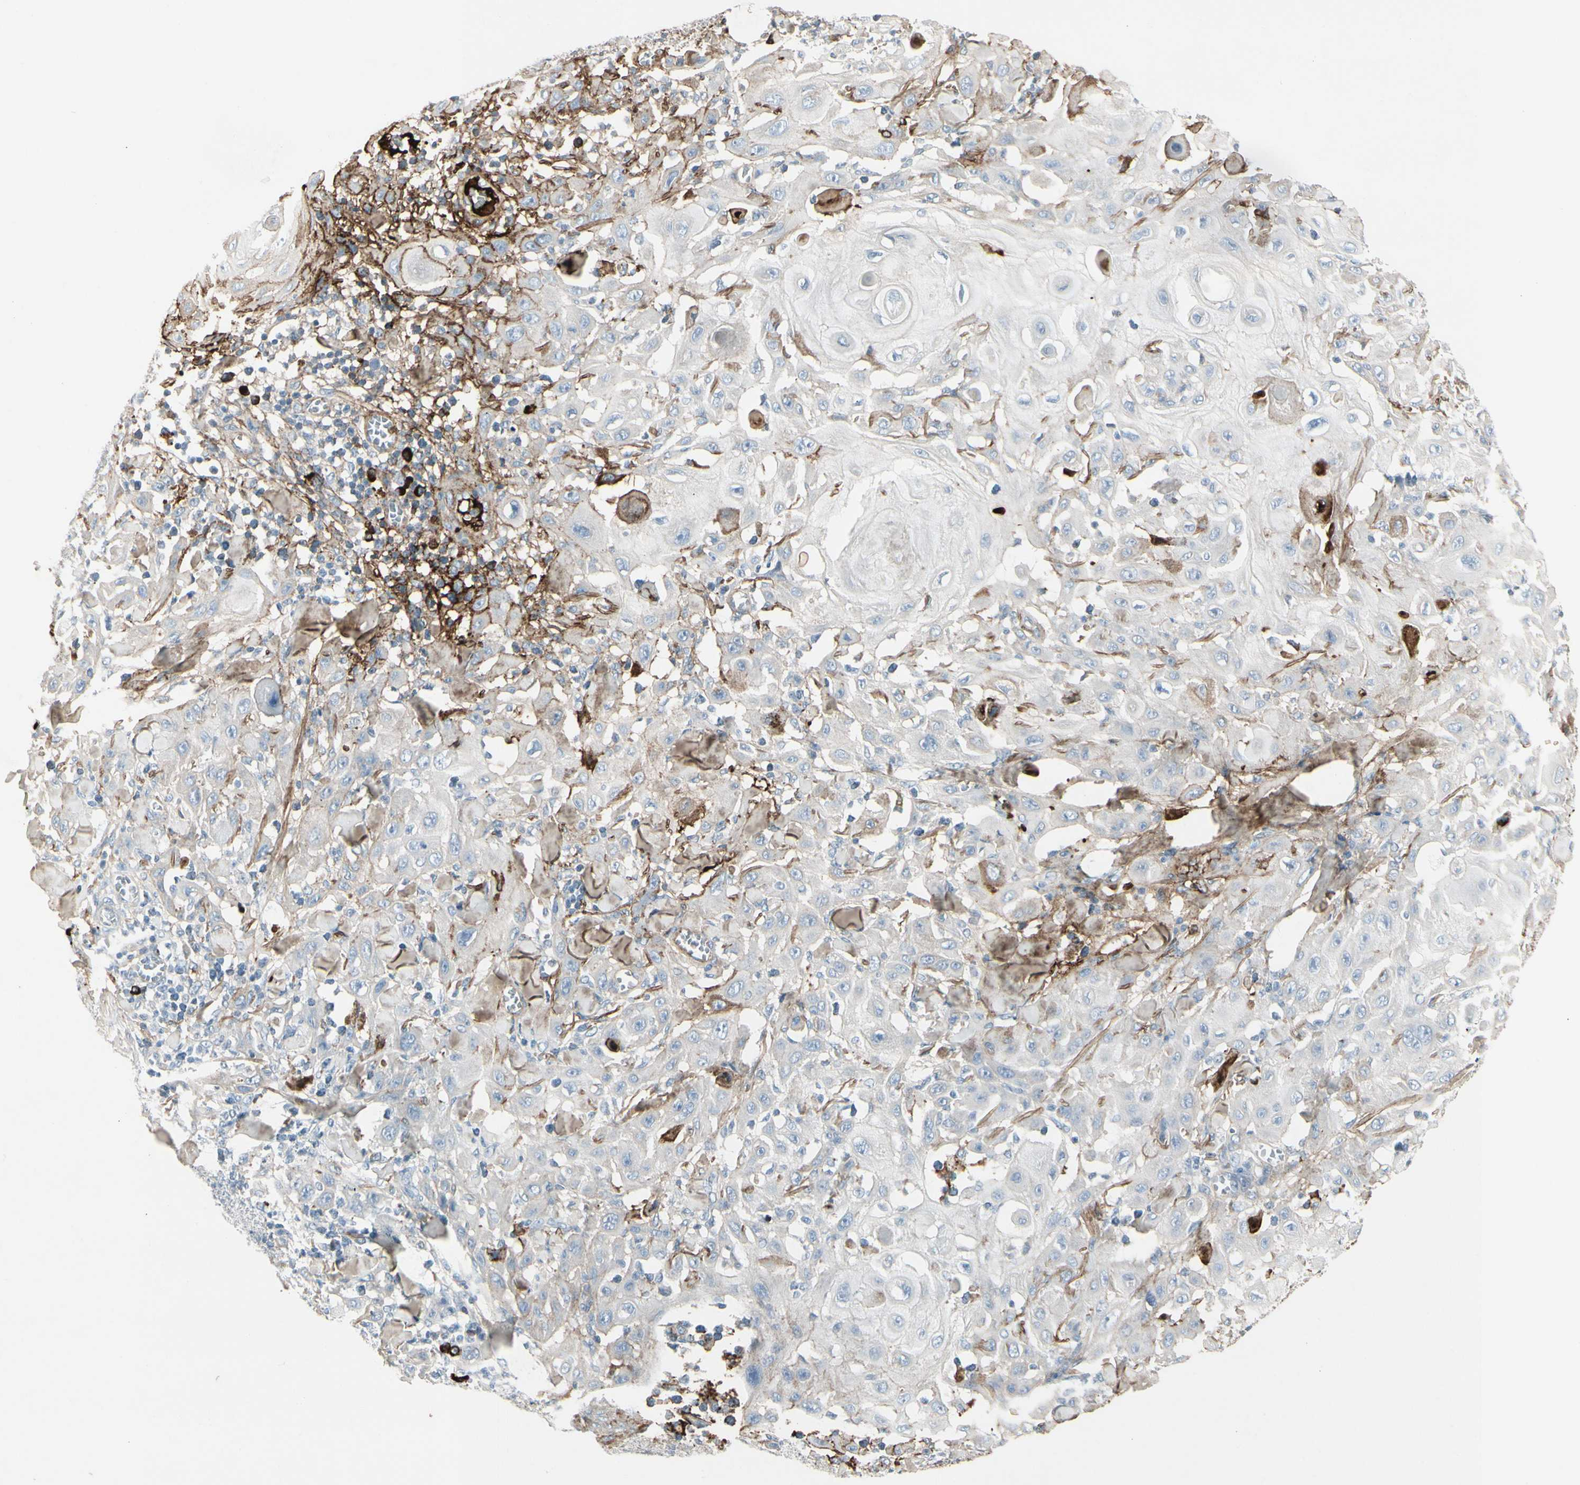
{"staining": {"intensity": "weak", "quantity": ">75%", "location": "cytoplasmic/membranous"}, "tissue": "skin cancer", "cell_type": "Tumor cells", "image_type": "cancer", "snomed": [{"axis": "morphology", "description": "Squamous cell carcinoma, NOS"}, {"axis": "topography", "description": "Skin"}], "caption": "Squamous cell carcinoma (skin) stained with DAB (3,3'-diaminobenzidine) immunohistochemistry demonstrates low levels of weak cytoplasmic/membranous staining in about >75% of tumor cells.", "gene": "IGHG1", "patient": {"sex": "male", "age": 24}}